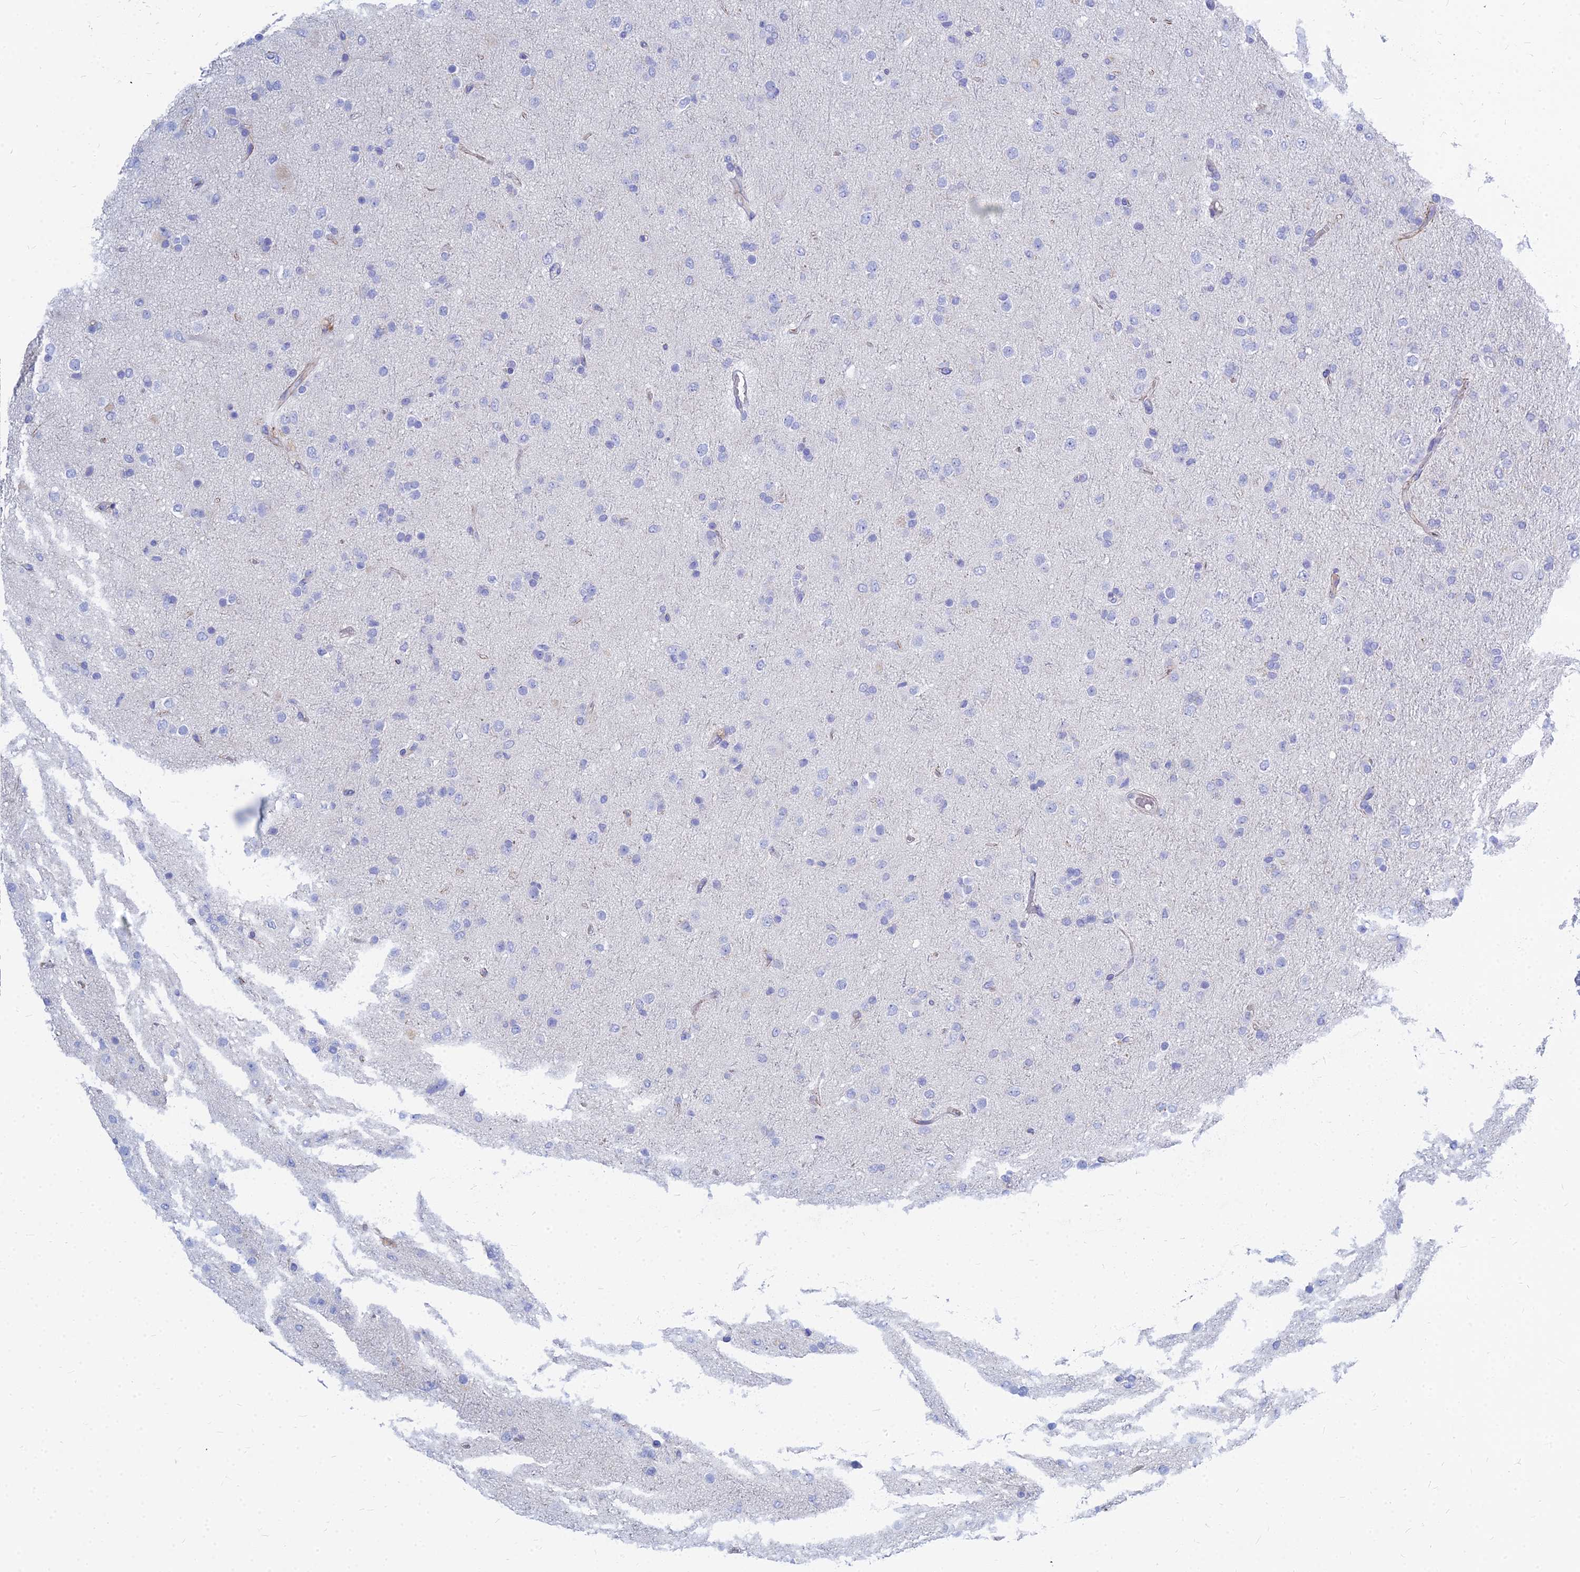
{"staining": {"intensity": "negative", "quantity": "none", "location": "none"}, "tissue": "glioma", "cell_type": "Tumor cells", "image_type": "cancer", "snomed": [{"axis": "morphology", "description": "Glioma, malignant, Low grade"}, {"axis": "topography", "description": "Brain"}], "caption": "Tumor cells are negative for brown protein staining in glioma.", "gene": "ZNF552", "patient": {"sex": "male", "age": 65}}